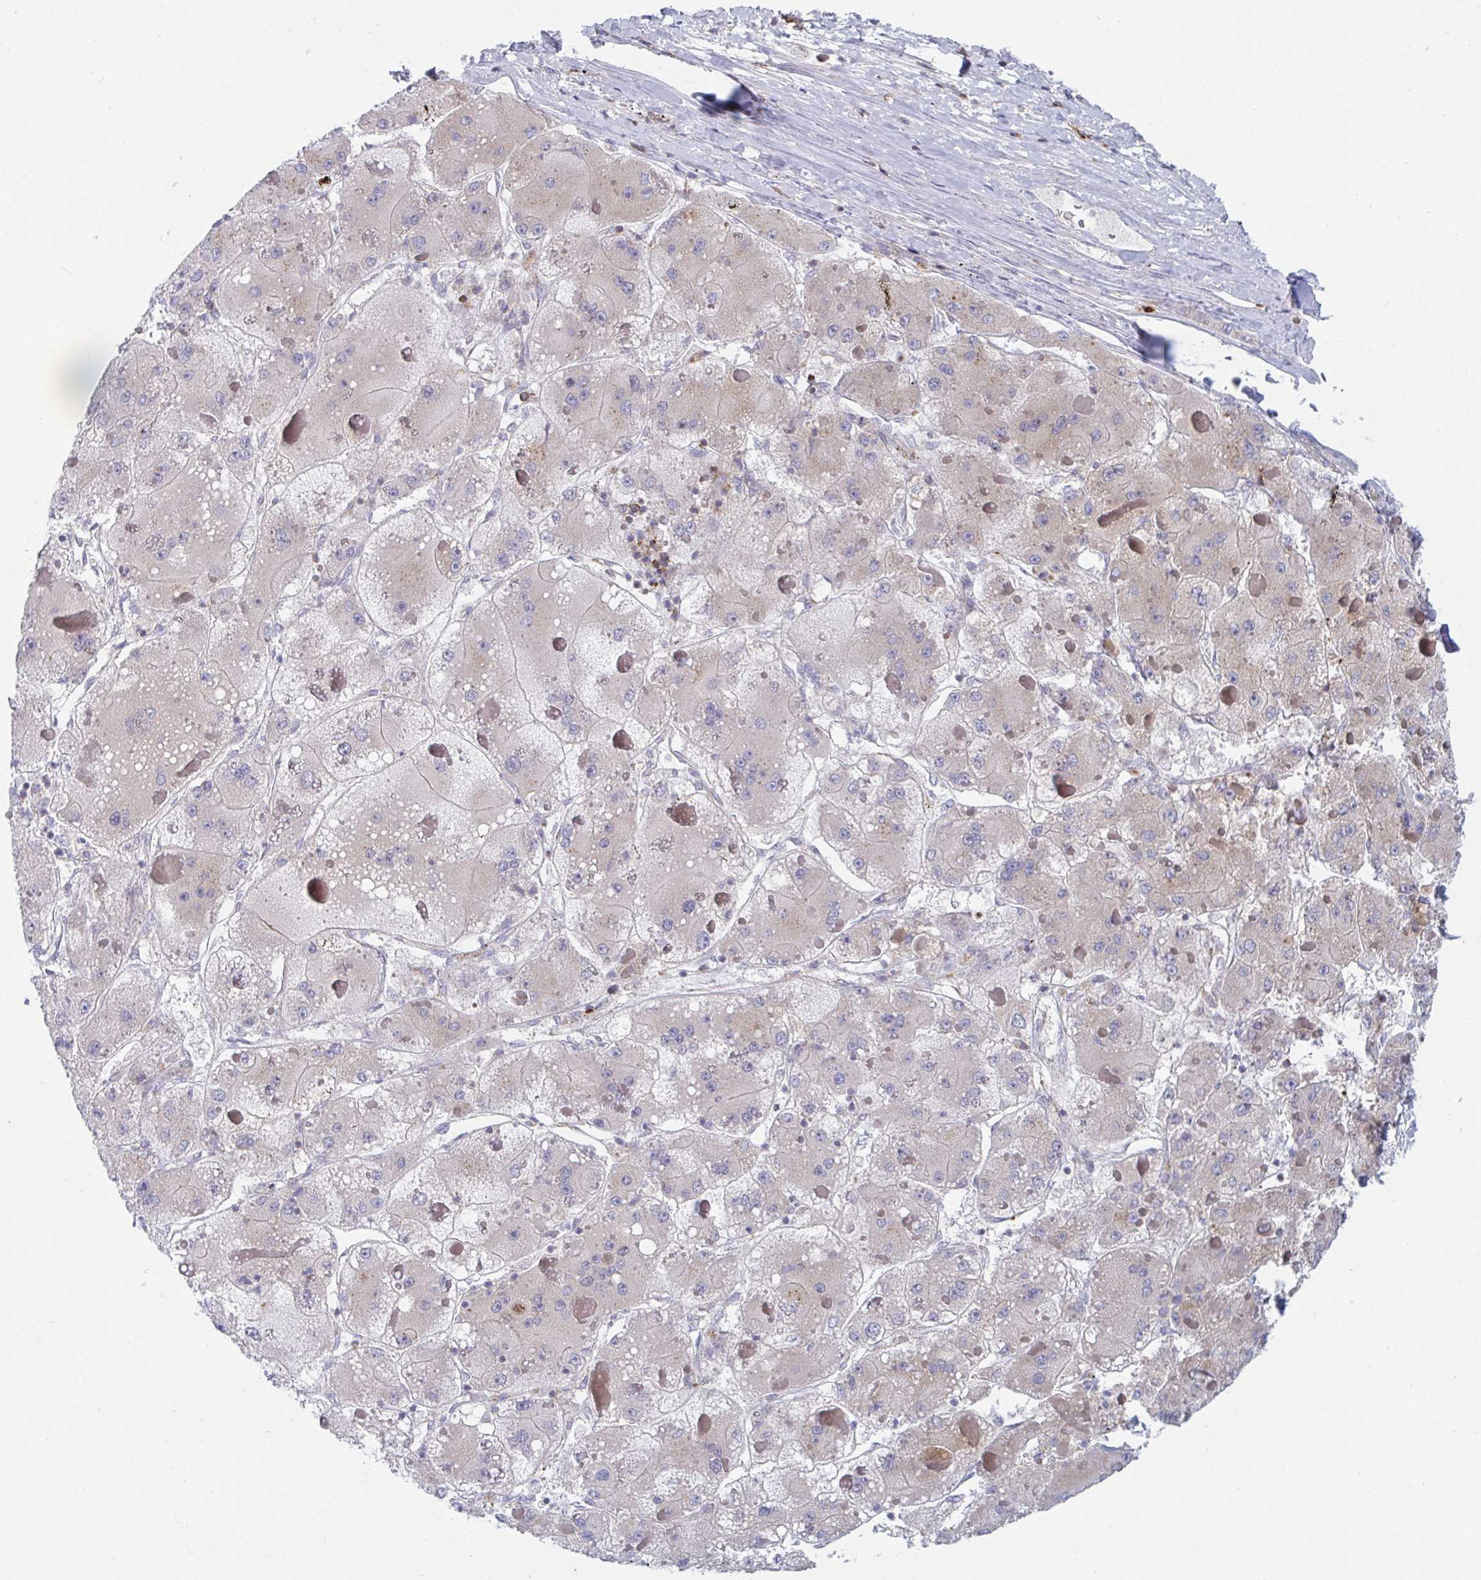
{"staining": {"intensity": "negative", "quantity": "none", "location": "none"}, "tissue": "liver cancer", "cell_type": "Tumor cells", "image_type": "cancer", "snomed": [{"axis": "morphology", "description": "Carcinoma, Hepatocellular, NOS"}, {"axis": "topography", "description": "Liver"}], "caption": "A histopathology image of liver cancer stained for a protein demonstrates no brown staining in tumor cells.", "gene": "FRMD3", "patient": {"sex": "female", "age": 73}}